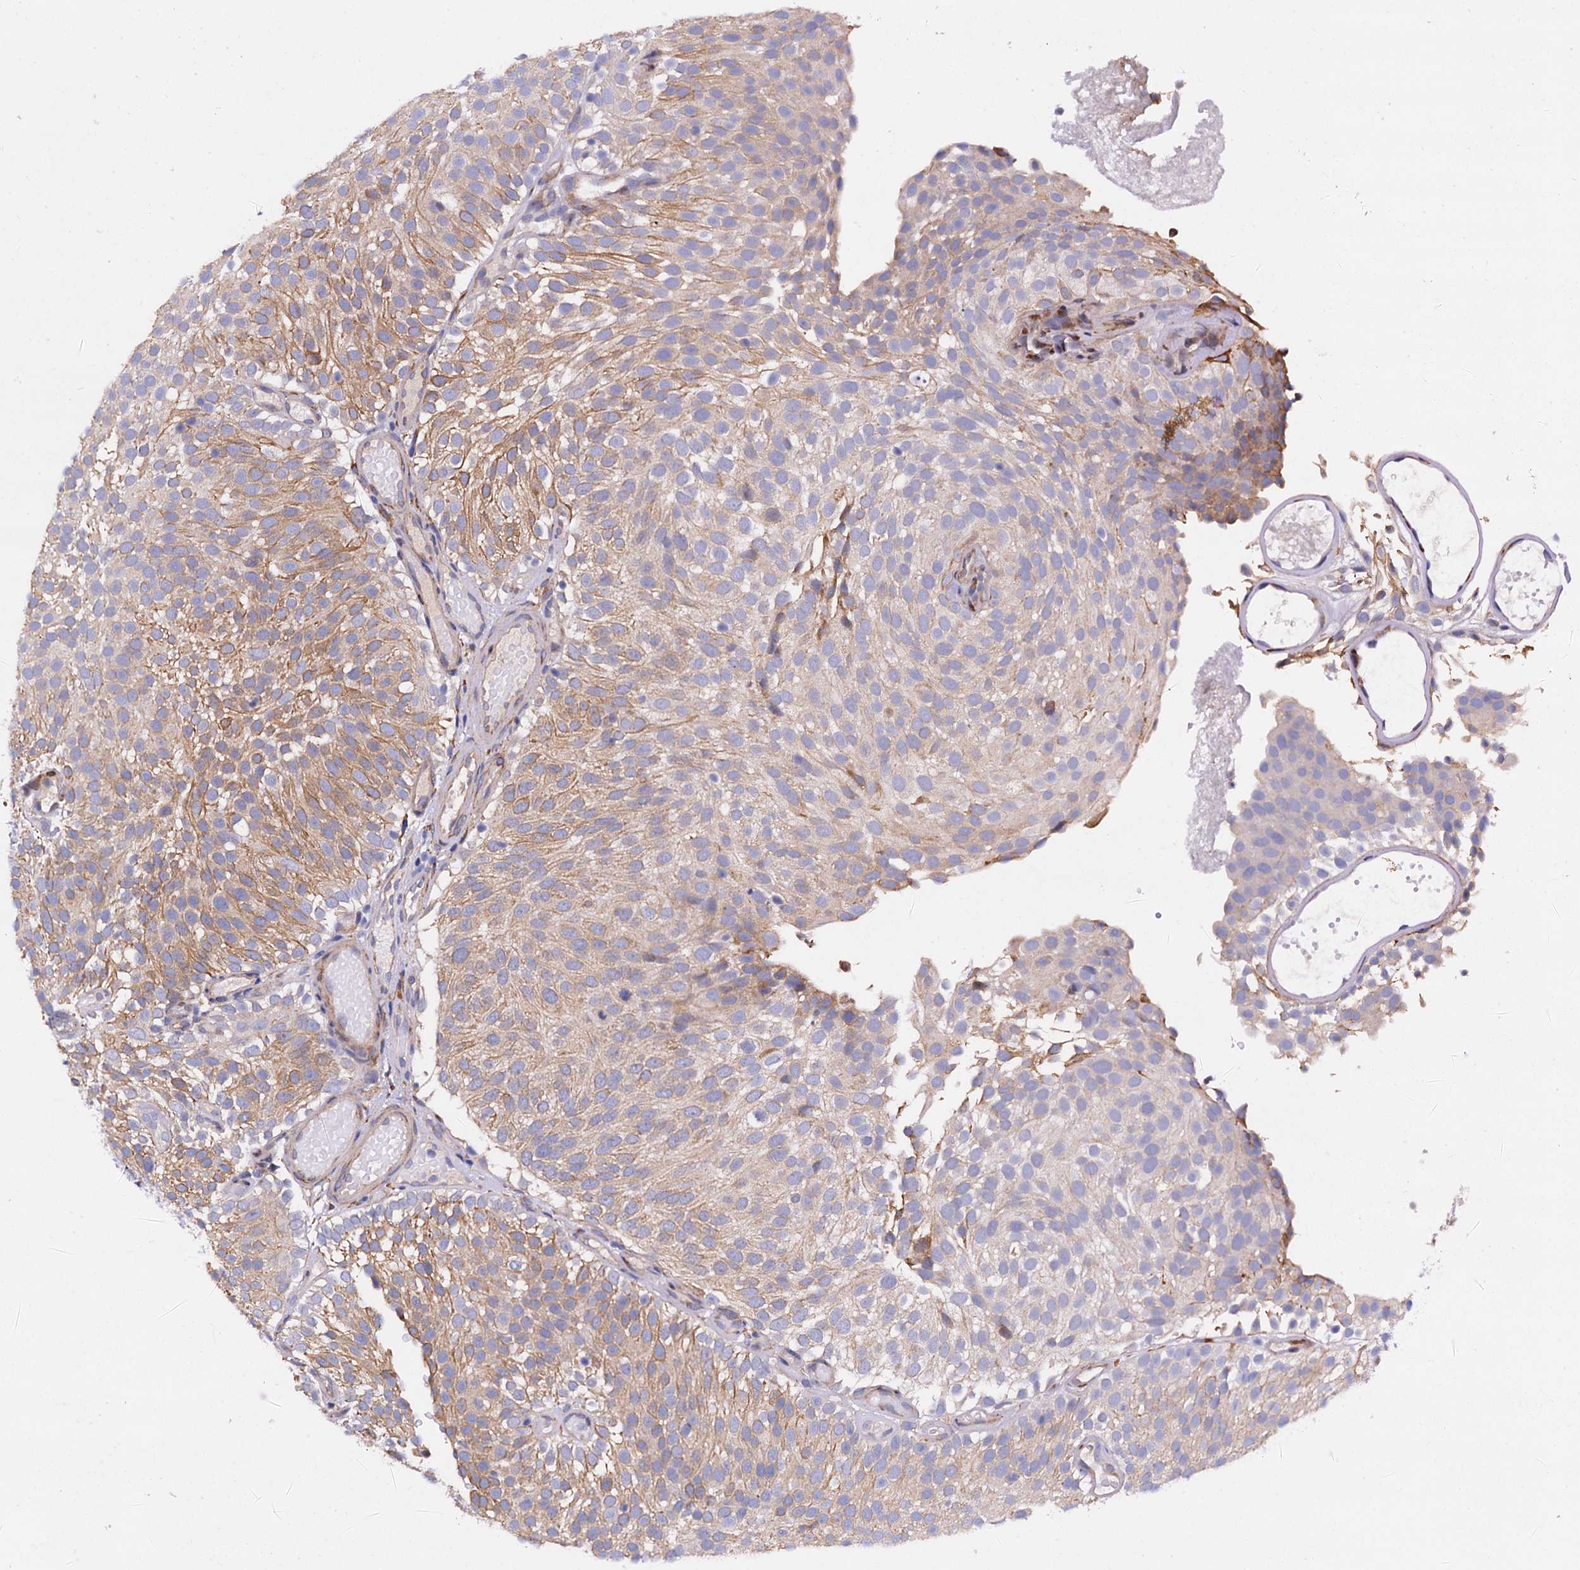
{"staining": {"intensity": "moderate", "quantity": "25%-75%", "location": "cytoplasmic/membranous"}, "tissue": "urothelial cancer", "cell_type": "Tumor cells", "image_type": "cancer", "snomed": [{"axis": "morphology", "description": "Urothelial carcinoma, Low grade"}, {"axis": "topography", "description": "Urinary bladder"}], "caption": "Protein expression analysis of human low-grade urothelial carcinoma reveals moderate cytoplasmic/membranous expression in approximately 25%-75% of tumor cells. (Brightfield microscopy of DAB IHC at high magnification).", "gene": "RASSF9", "patient": {"sex": "male", "age": 78}}